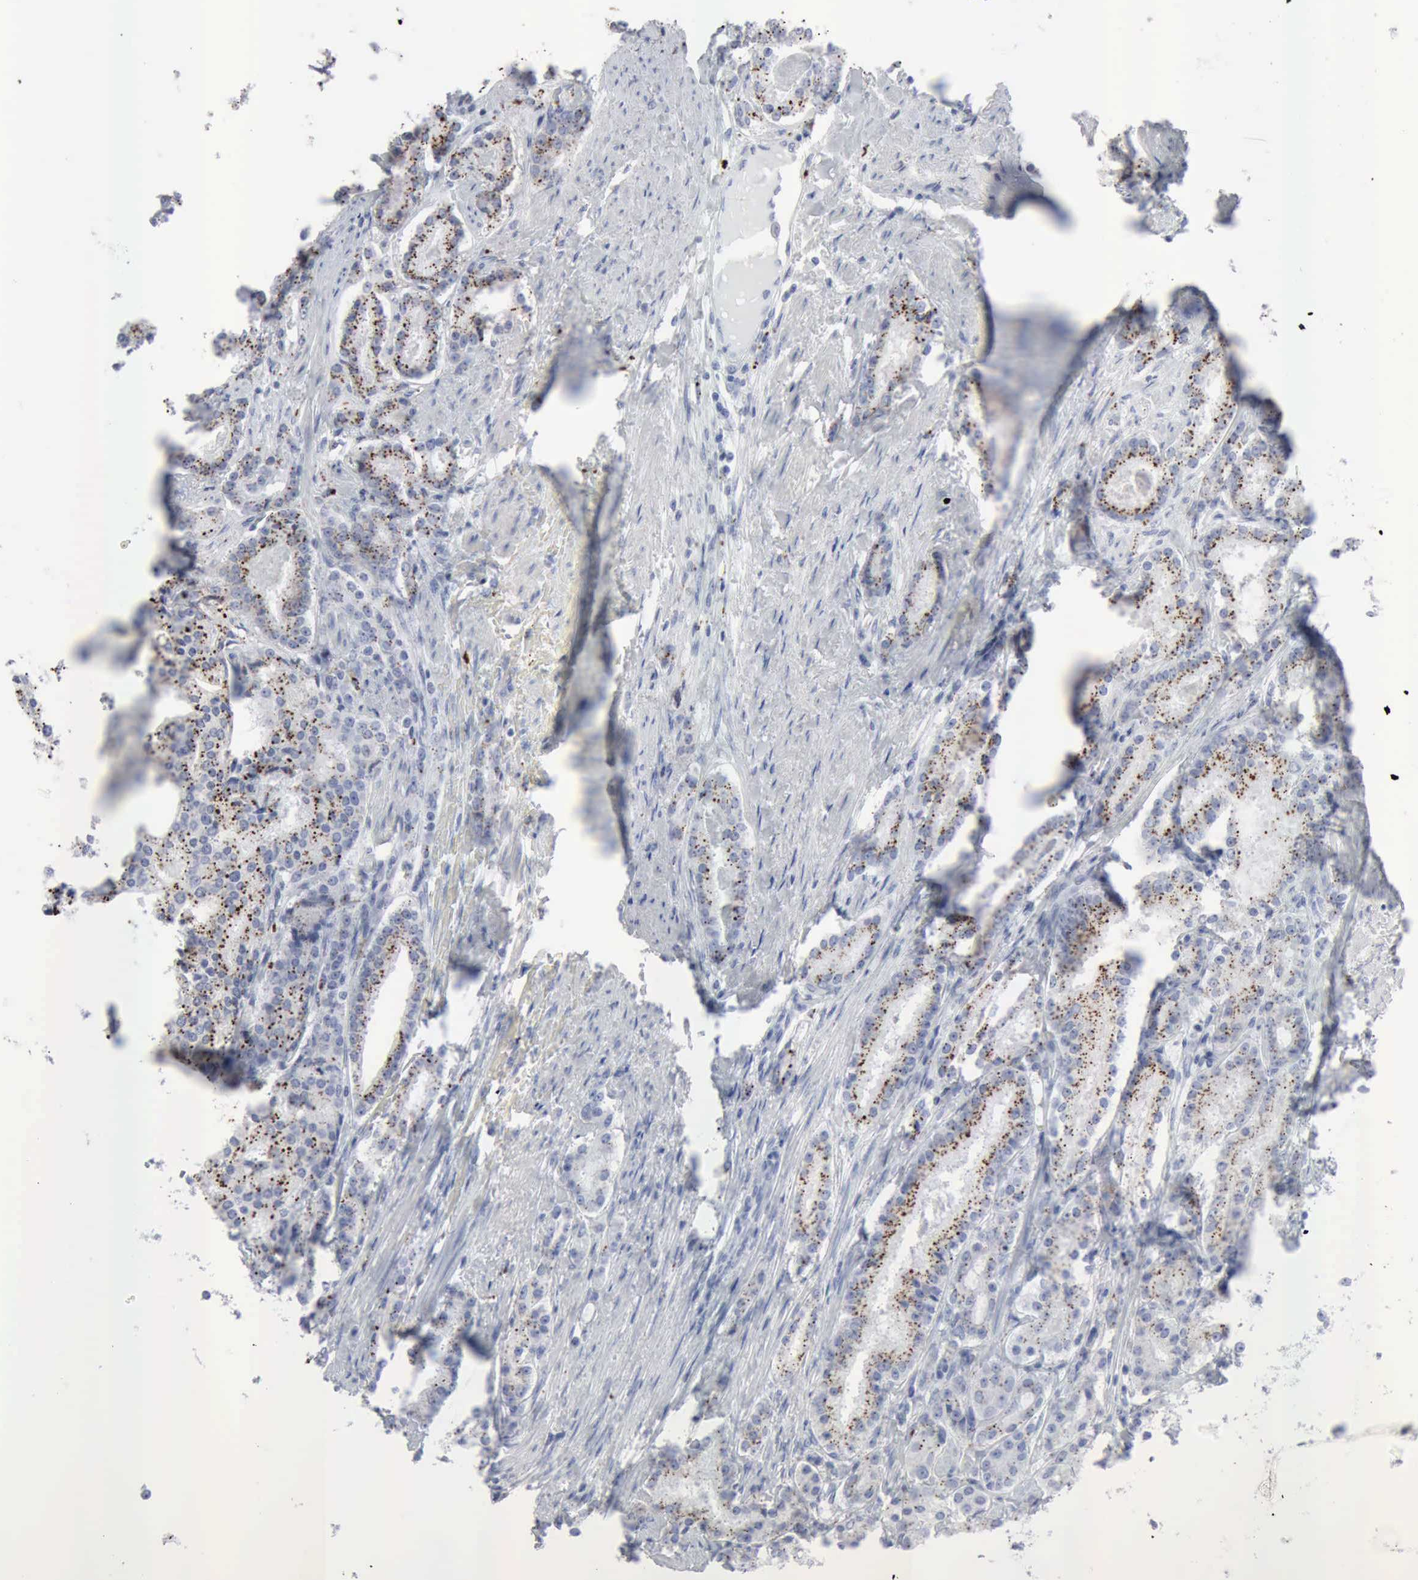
{"staining": {"intensity": "moderate", "quantity": "25%-75%", "location": "cytoplasmic/membranous"}, "tissue": "prostate cancer", "cell_type": "Tumor cells", "image_type": "cancer", "snomed": [{"axis": "morphology", "description": "Adenocarcinoma, Medium grade"}, {"axis": "topography", "description": "Prostate"}], "caption": "An immunohistochemistry photomicrograph of tumor tissue is shown. Protein staining in brown highlights moderate cytoplasmic/membranous positivity in prostate cancer within tumor cells.", "gene": "GLA", "patient": {"sex": "male", "age": 72}}